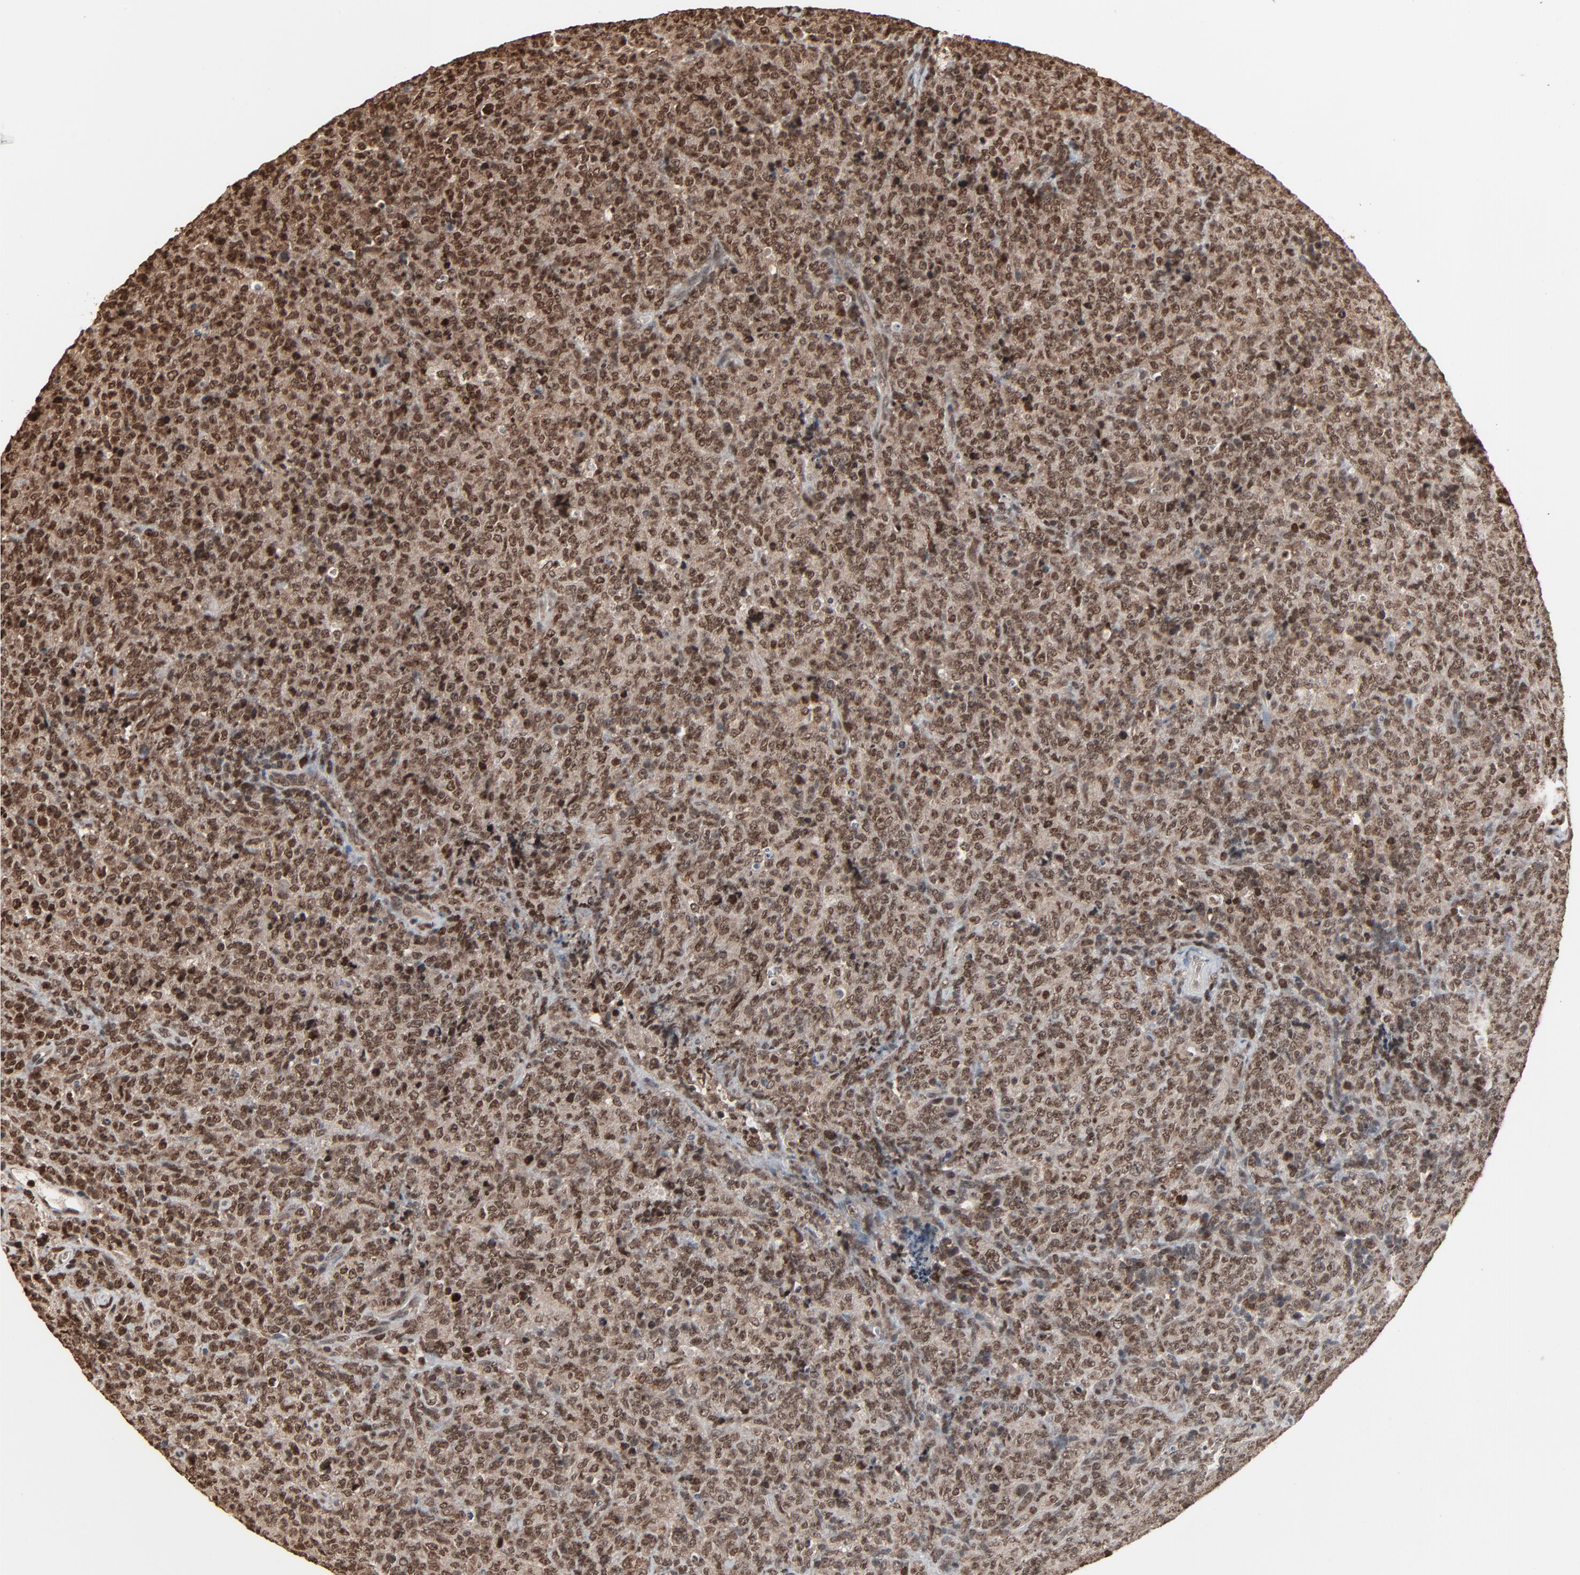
{"staining": {"intensity": "strong", "quantity": ">75%", "location": "nuclear"}, "tissue": "lymphoma", "cell_type": "Tumor cells", "image_type": "cancer", "snomed": [{"axis": "morphology", "description": "Malignant lymphoma, non-Hodgkin's type, High grade"}, {"axis": "topography", "description": "Tonsil"}], "caption": "Immunohistochemical staining of lymphoma exhibits high levels of strong nuclear positivity in approximately >75% of tumor cells.", "gene": "RPS6KA3", "patient": {"sex": "female", "age": 36}}